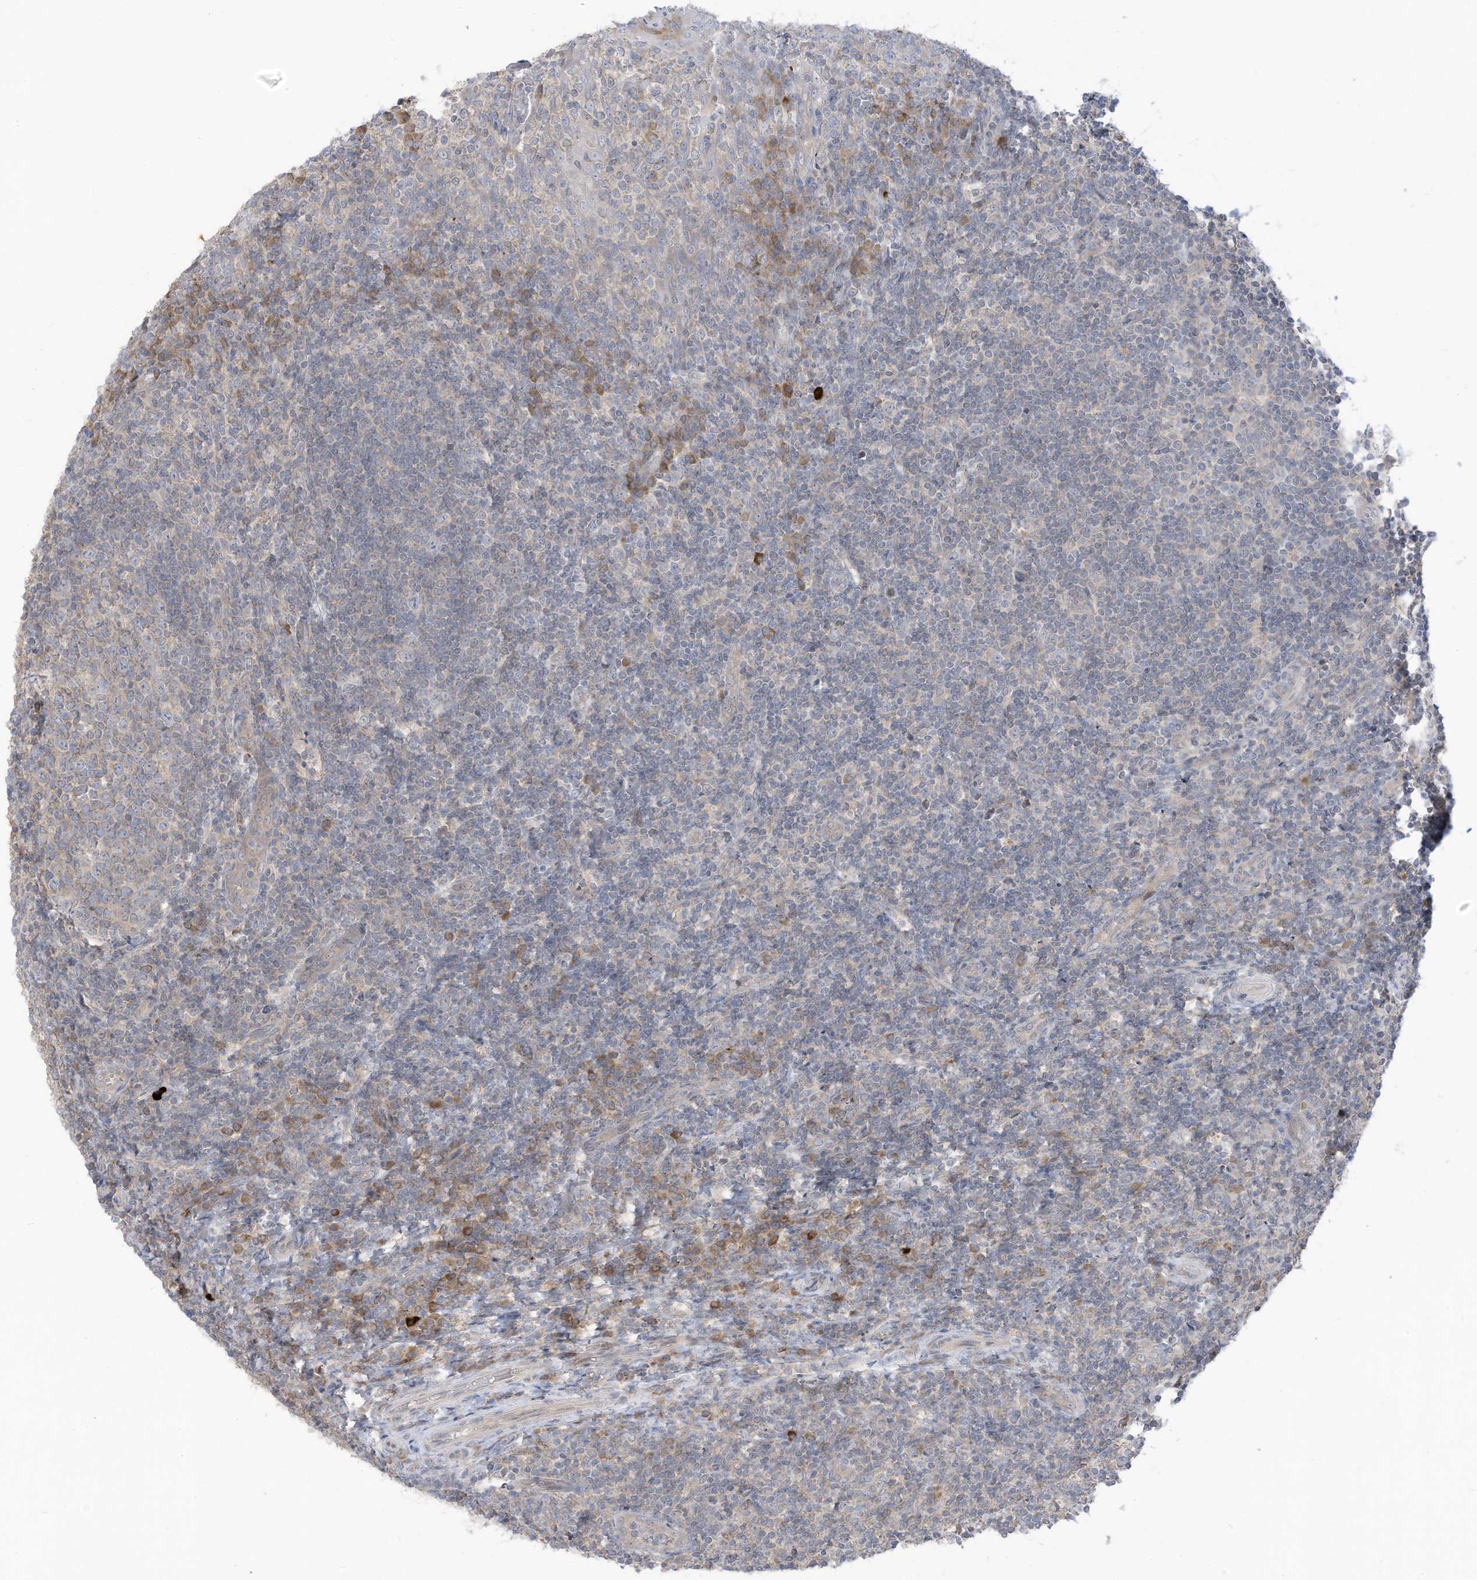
{"staining": {"intensity": "negative", "quantity": "none", "location": "none"}, "tissue": "tonsil", "cell_type": "Germinal center cells", "image_type": "normal", "snomed": [{"axis": "morphology", "description": "Normal tissue, NOS"}, {"axis": "topography", "description": "Tonsil"}], "caption": "Immunohistochemical staining of normal tonsil reveals no significant positivity in germinal center cells.", "gene": "LRRN2", "patient": {"sex": "female", "age": 19}}